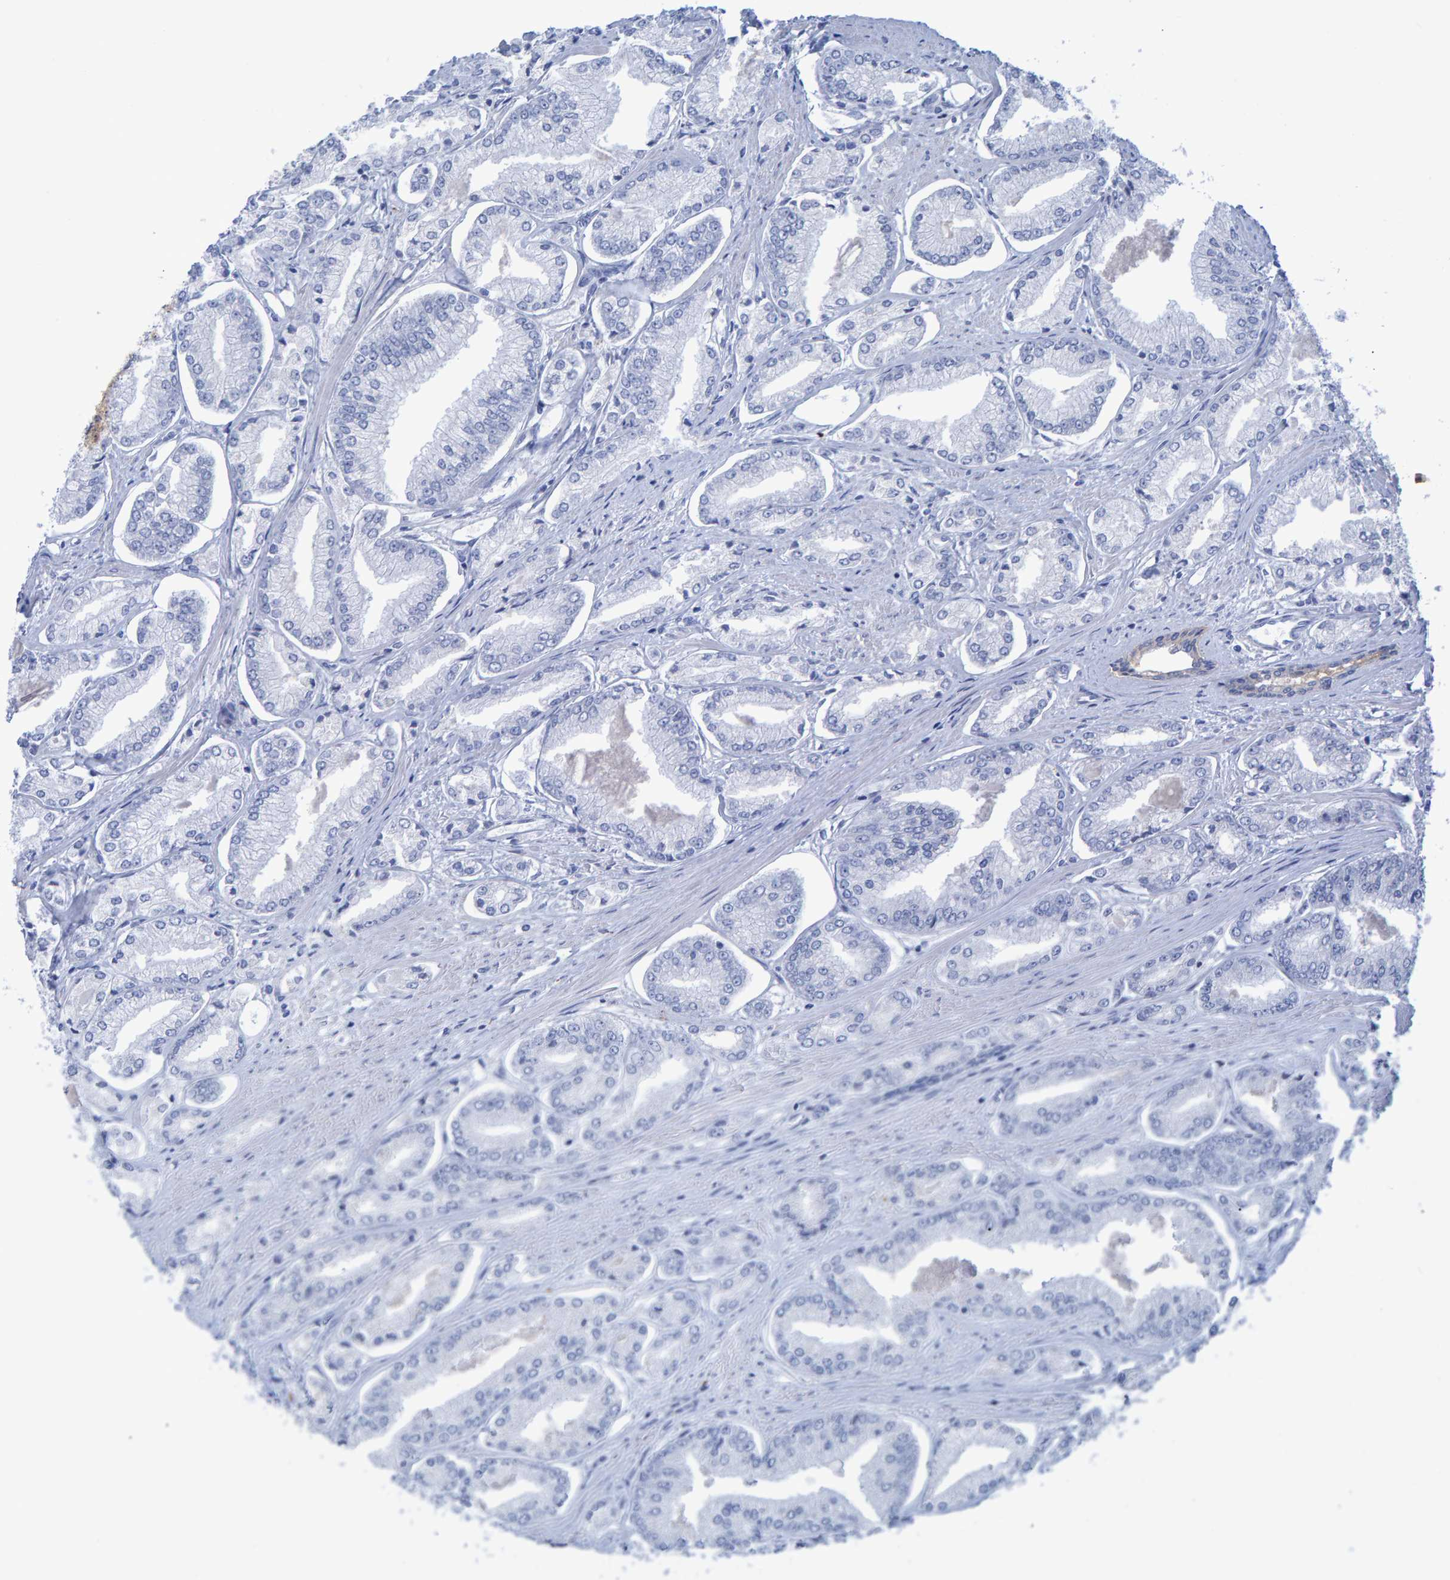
{"staining": {"intensity": "negative", "quantity": "none", "location": "none"}, "tissue": "prostate cancer", "cell_type": "Tumor cells", "image_type": "cancer", "snomed": [{"axis": "morphology", "description": "Adenocarcinoma, Low grade"}, {"axis": "topography", "description": "Prostate"}], "caption": "This is an IHC image of human prostate cancer. There is no positivity in tumor cells.", "gene": "PROCA1", "patient": {"sex": "male", "age": 52}}